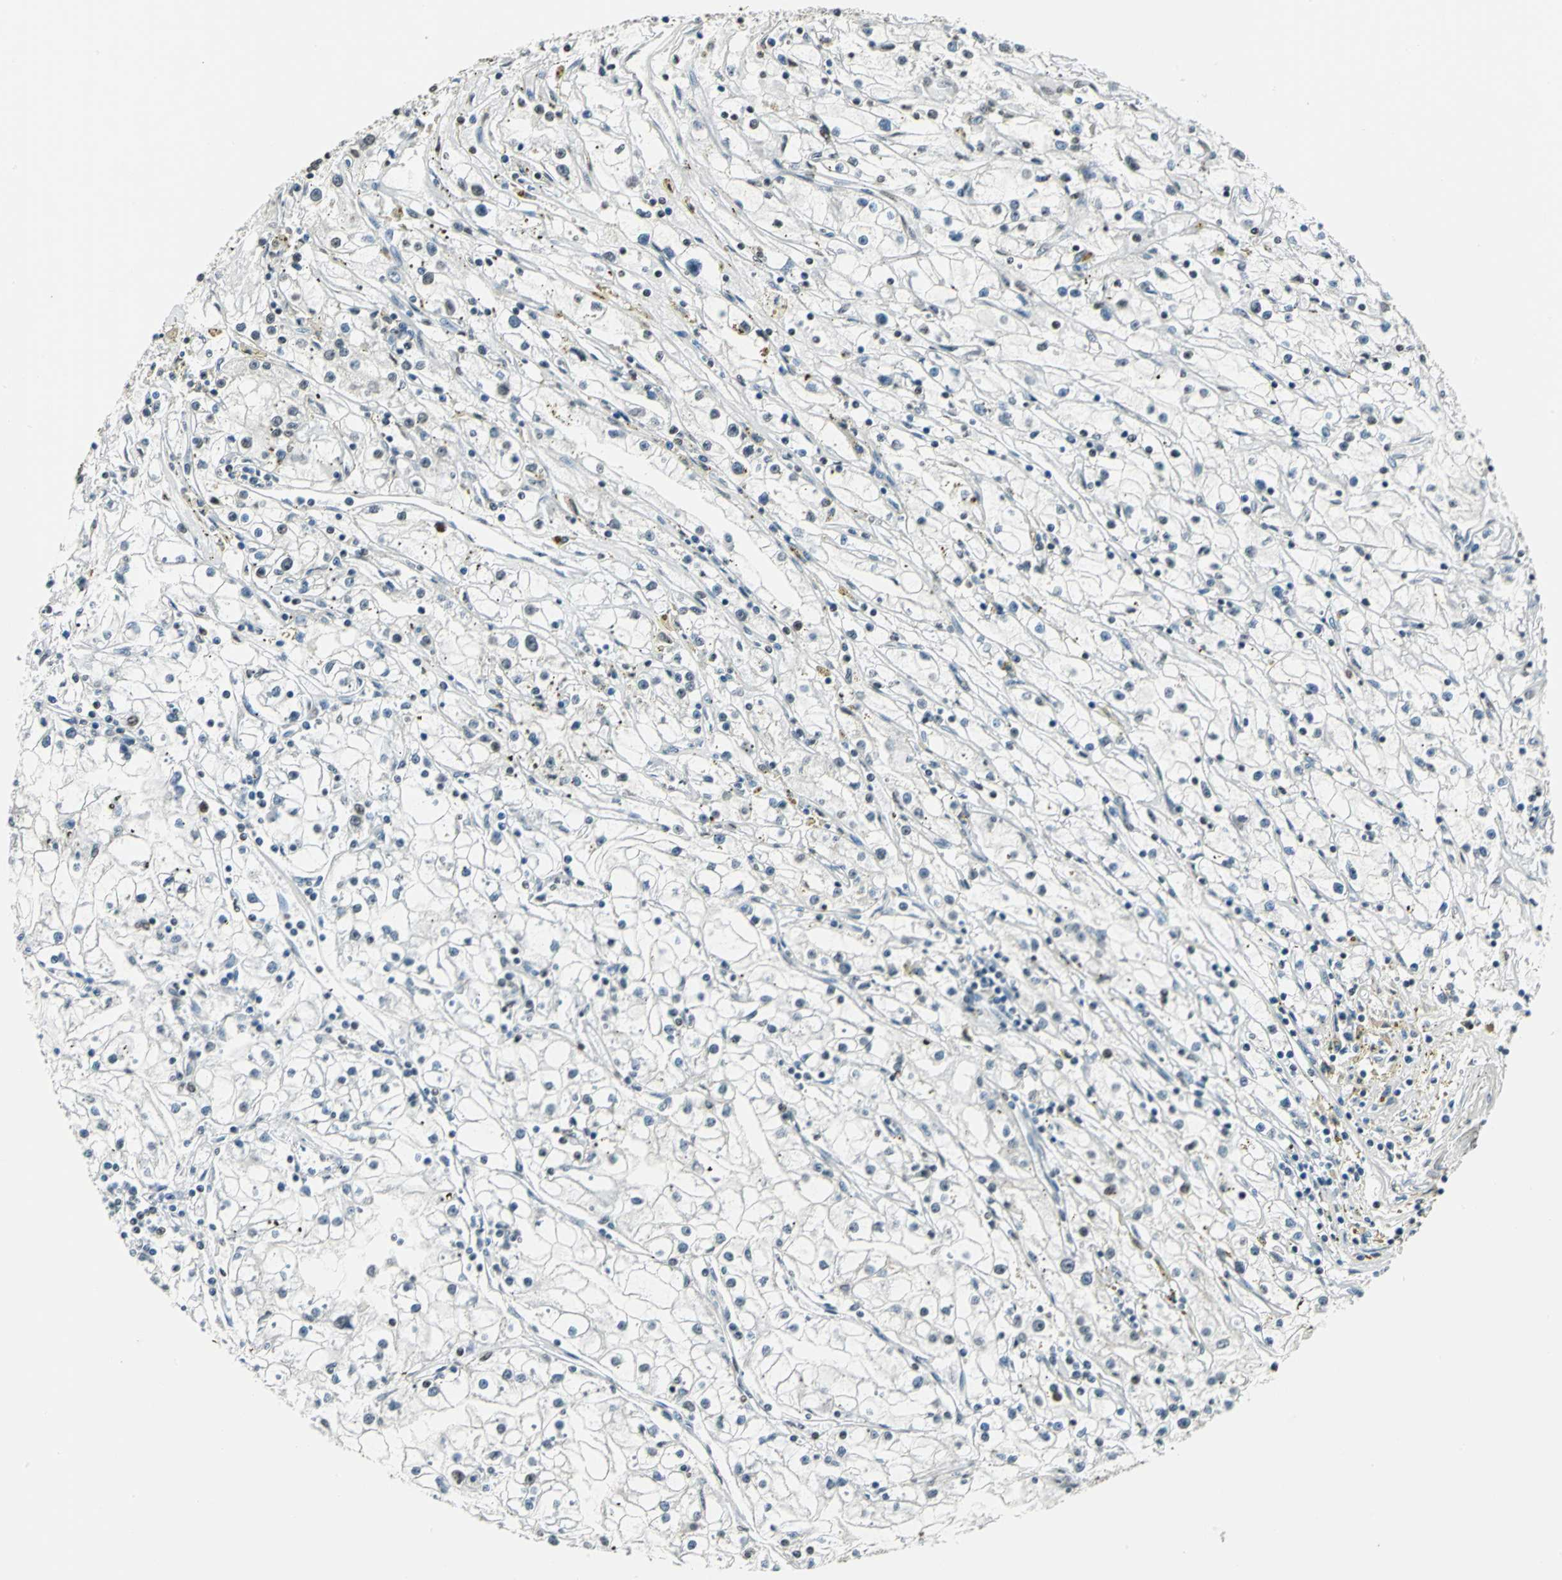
{"staining": {"intensity": "negative", "quantity": "none", "location": "none"}, "tissue": "renal cancer", "cell_type": "Tumor cells", "image_type": "cancer", "snomed": [{"axis": "morphology", "description": "Adenocarcinoma, NOS"}, {"axis": "topography", "description": "Kidney"}], "caption": "Tumor cells show no significant protein staining in renal adenocarcinoma.", "gene": "MCM4", "patient": {"sex": "male", "age": 56}}